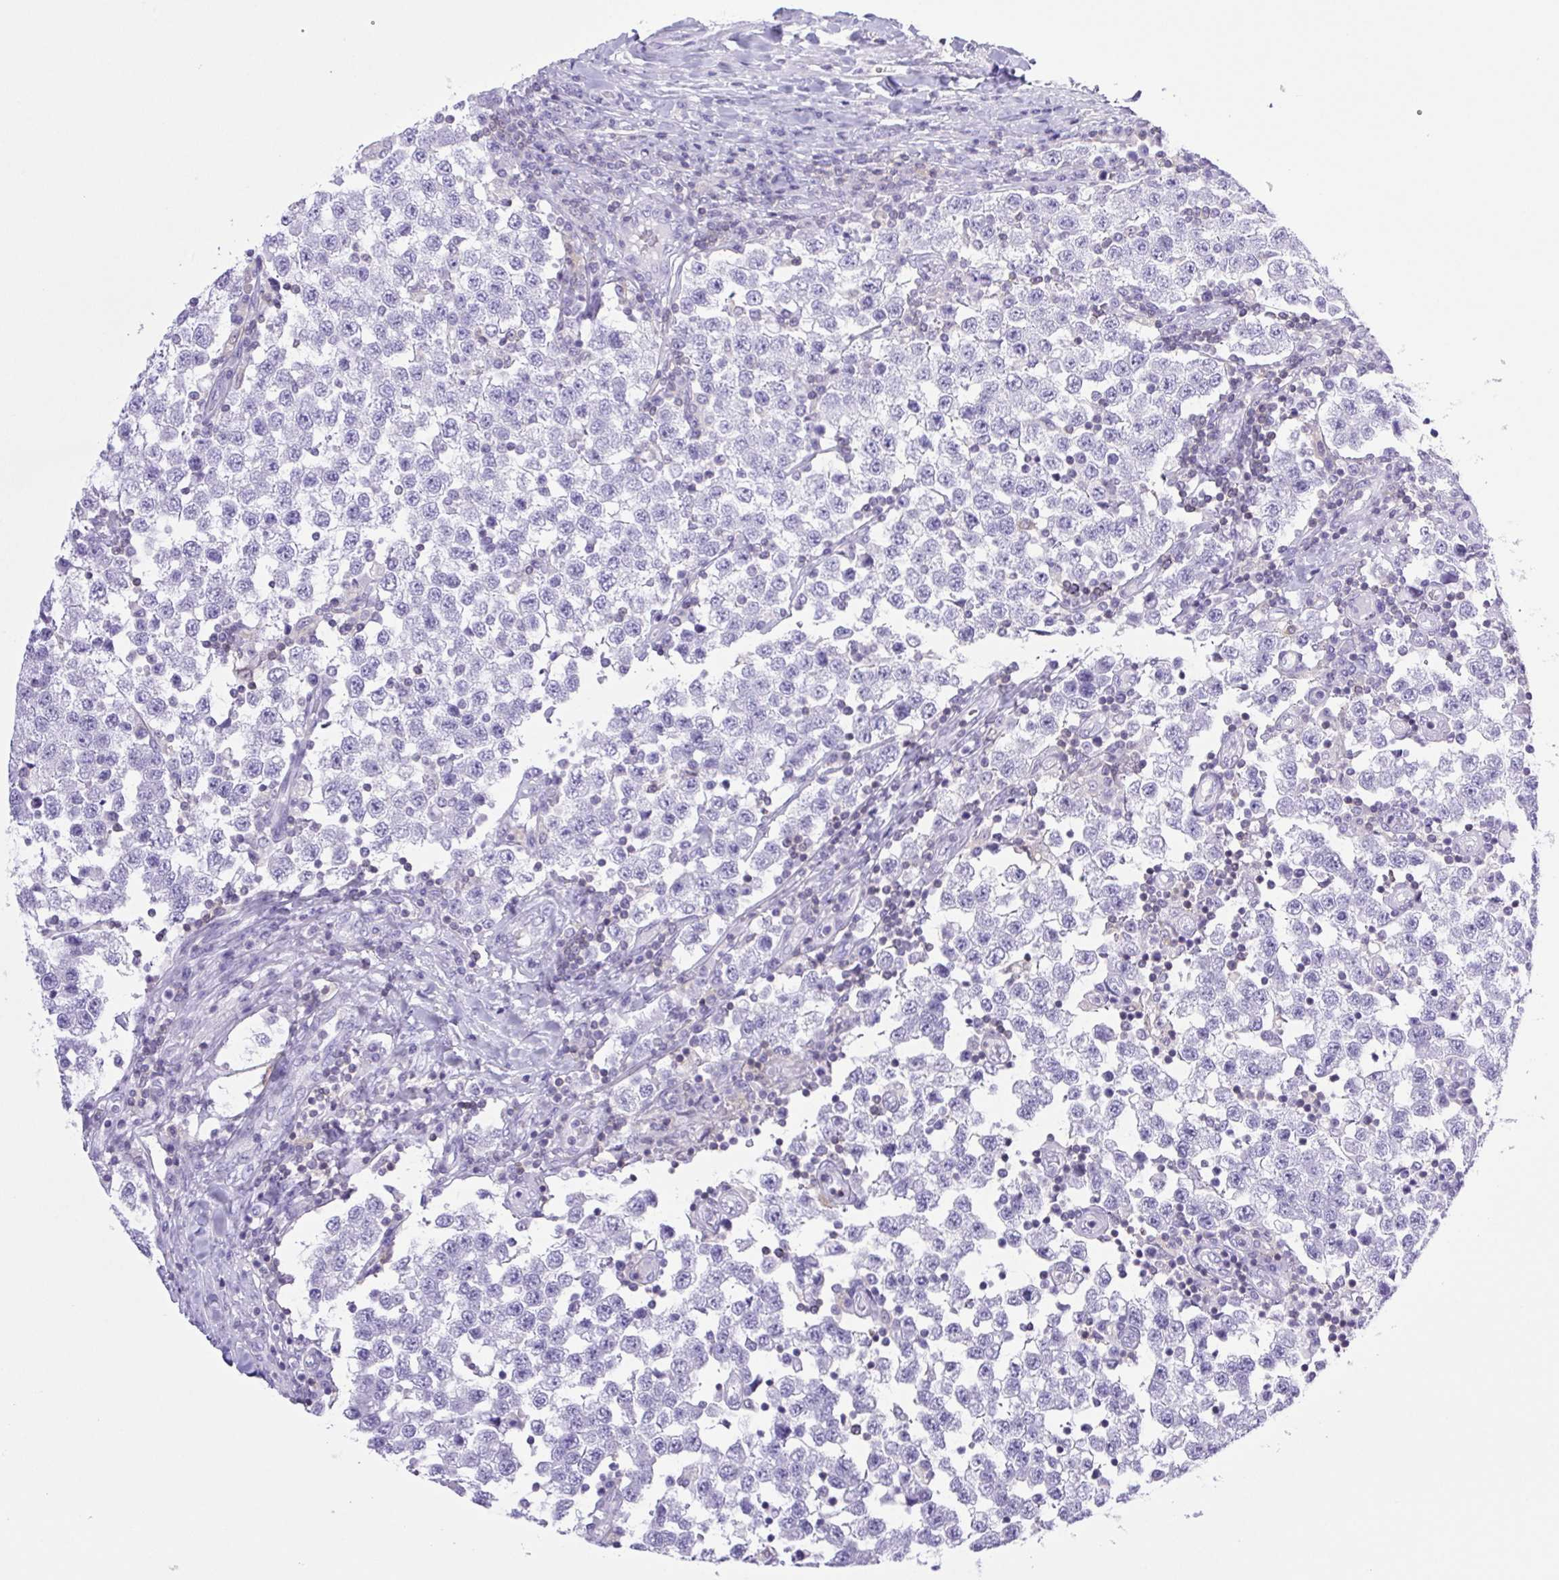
{"staining": {"intensity": "negative", "quantity": "none", "location": "none"}, "tissue": "testis cancer", "cell_type": "Tumor cells", "image_type": "cancer", "snomed": [{"axis": "morphology", "description": "Seminoma, NOS"}, {"axis": "topography", "description": "Testis"}], "caption": "IHC of human seminoma (testis) demonstrates no staining in tumor cells. (DAB (3,3'-diaminobenzidine) IHC, high magnification).", "gene": "SYNPR", "patient": {"sex": "male", "age": 34}}